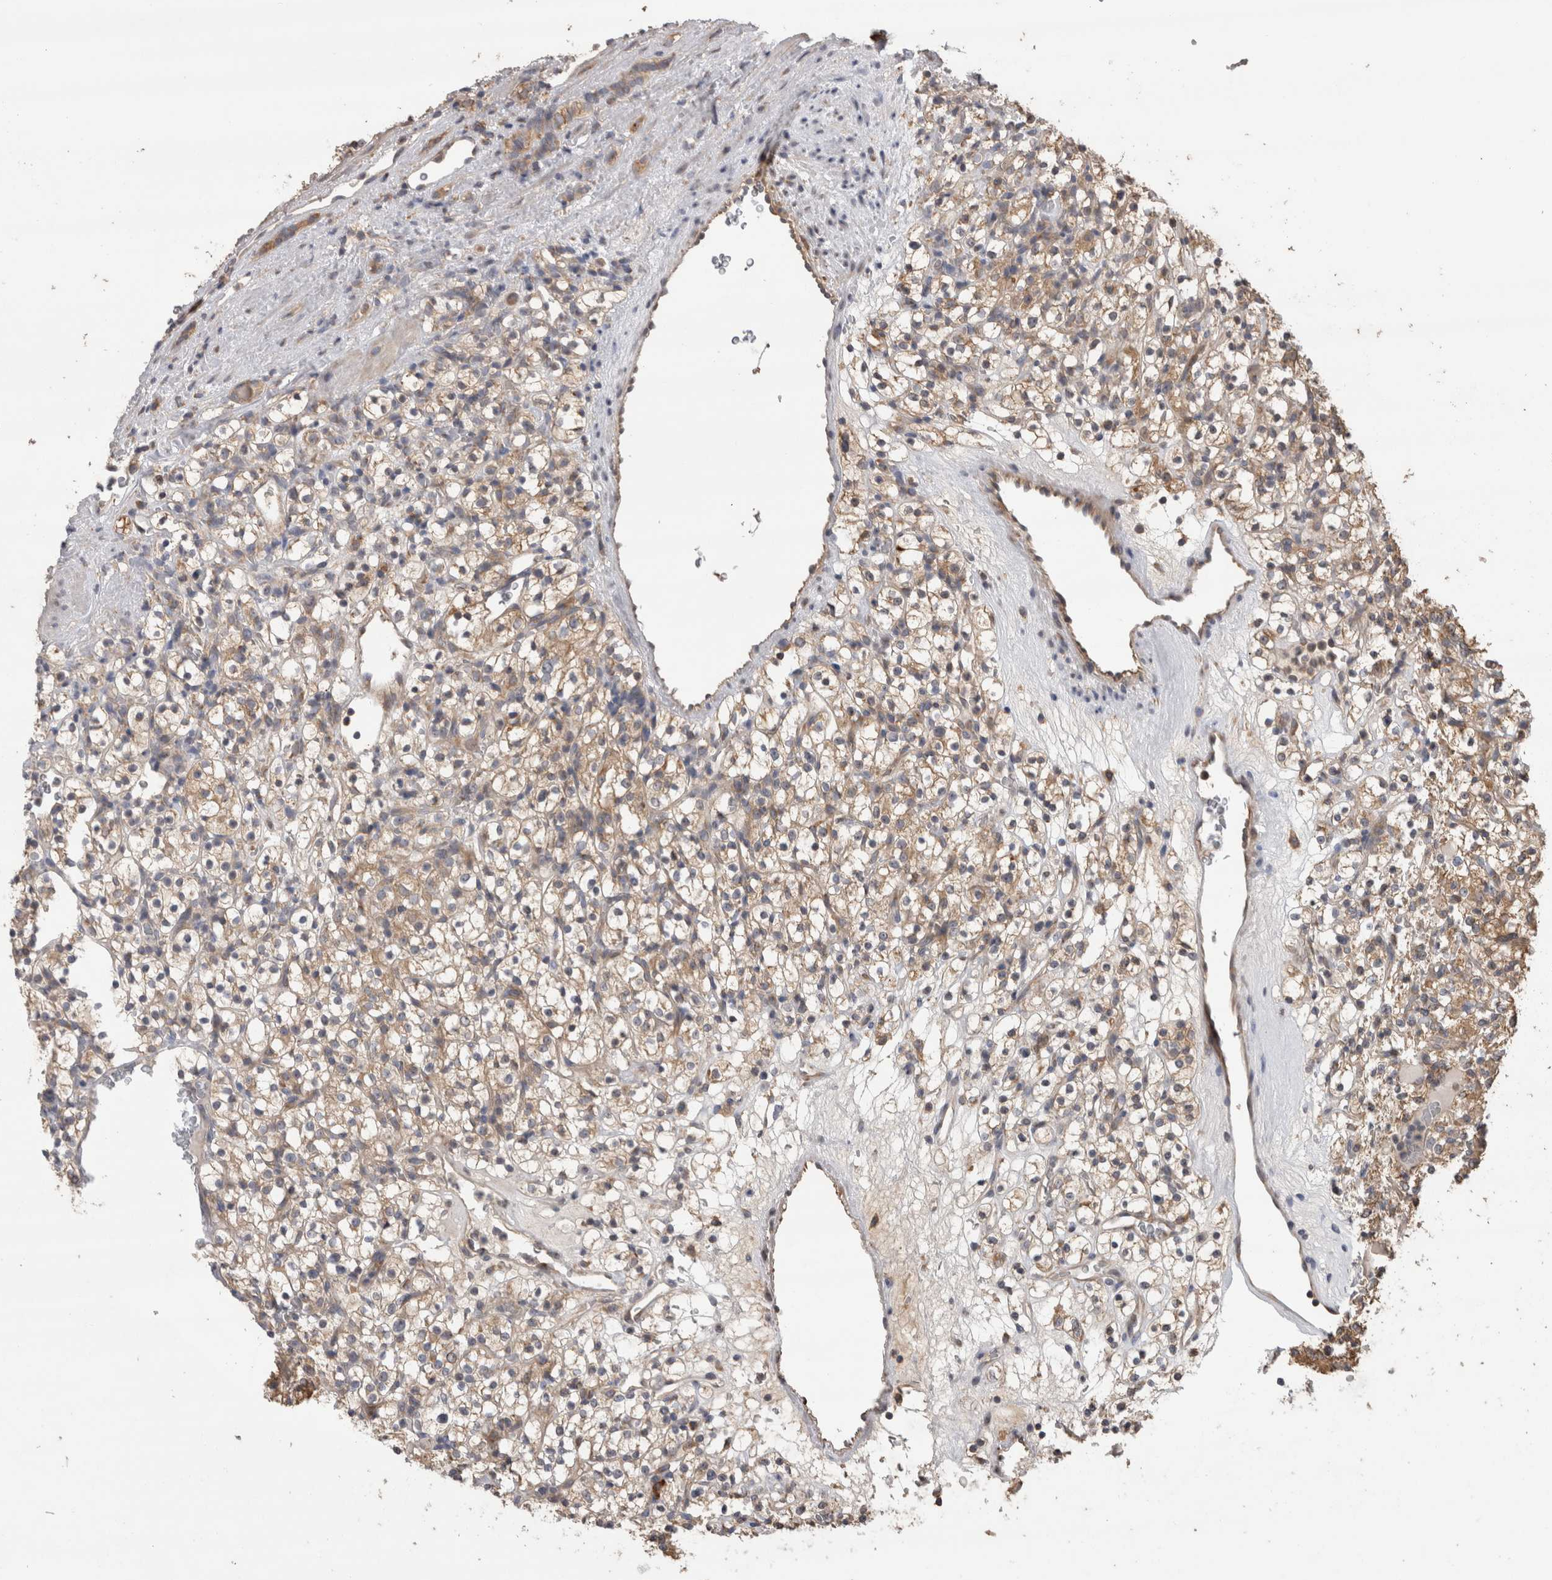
{"staining": {"intensity": "moderate", "quantity": ">75%", "location": "cytoplasmic/membranous"}, "tissue": "renal cancer", "cell_type": "Tumor cells", "image_type": "cancer", "snomed": [{"axis": "morphology", "description": "Normal tissue, NOS"}, {"axis": "morphology", "description": "Adenocarcinoma, NOS"}, {"axis": "topography", "description": "Kidney"}], "caption": "Immunohistochemical staining of human renal cancer (adenocarcinoma) reveals medium levels of moderate cytoplasmic/membranous expression in approximately >75% of tumor cells. (DAB IHC with brightfield microscopy, high magnification).", "gene": "TBCE", "patient": {"sex": "female", "age": 72}}